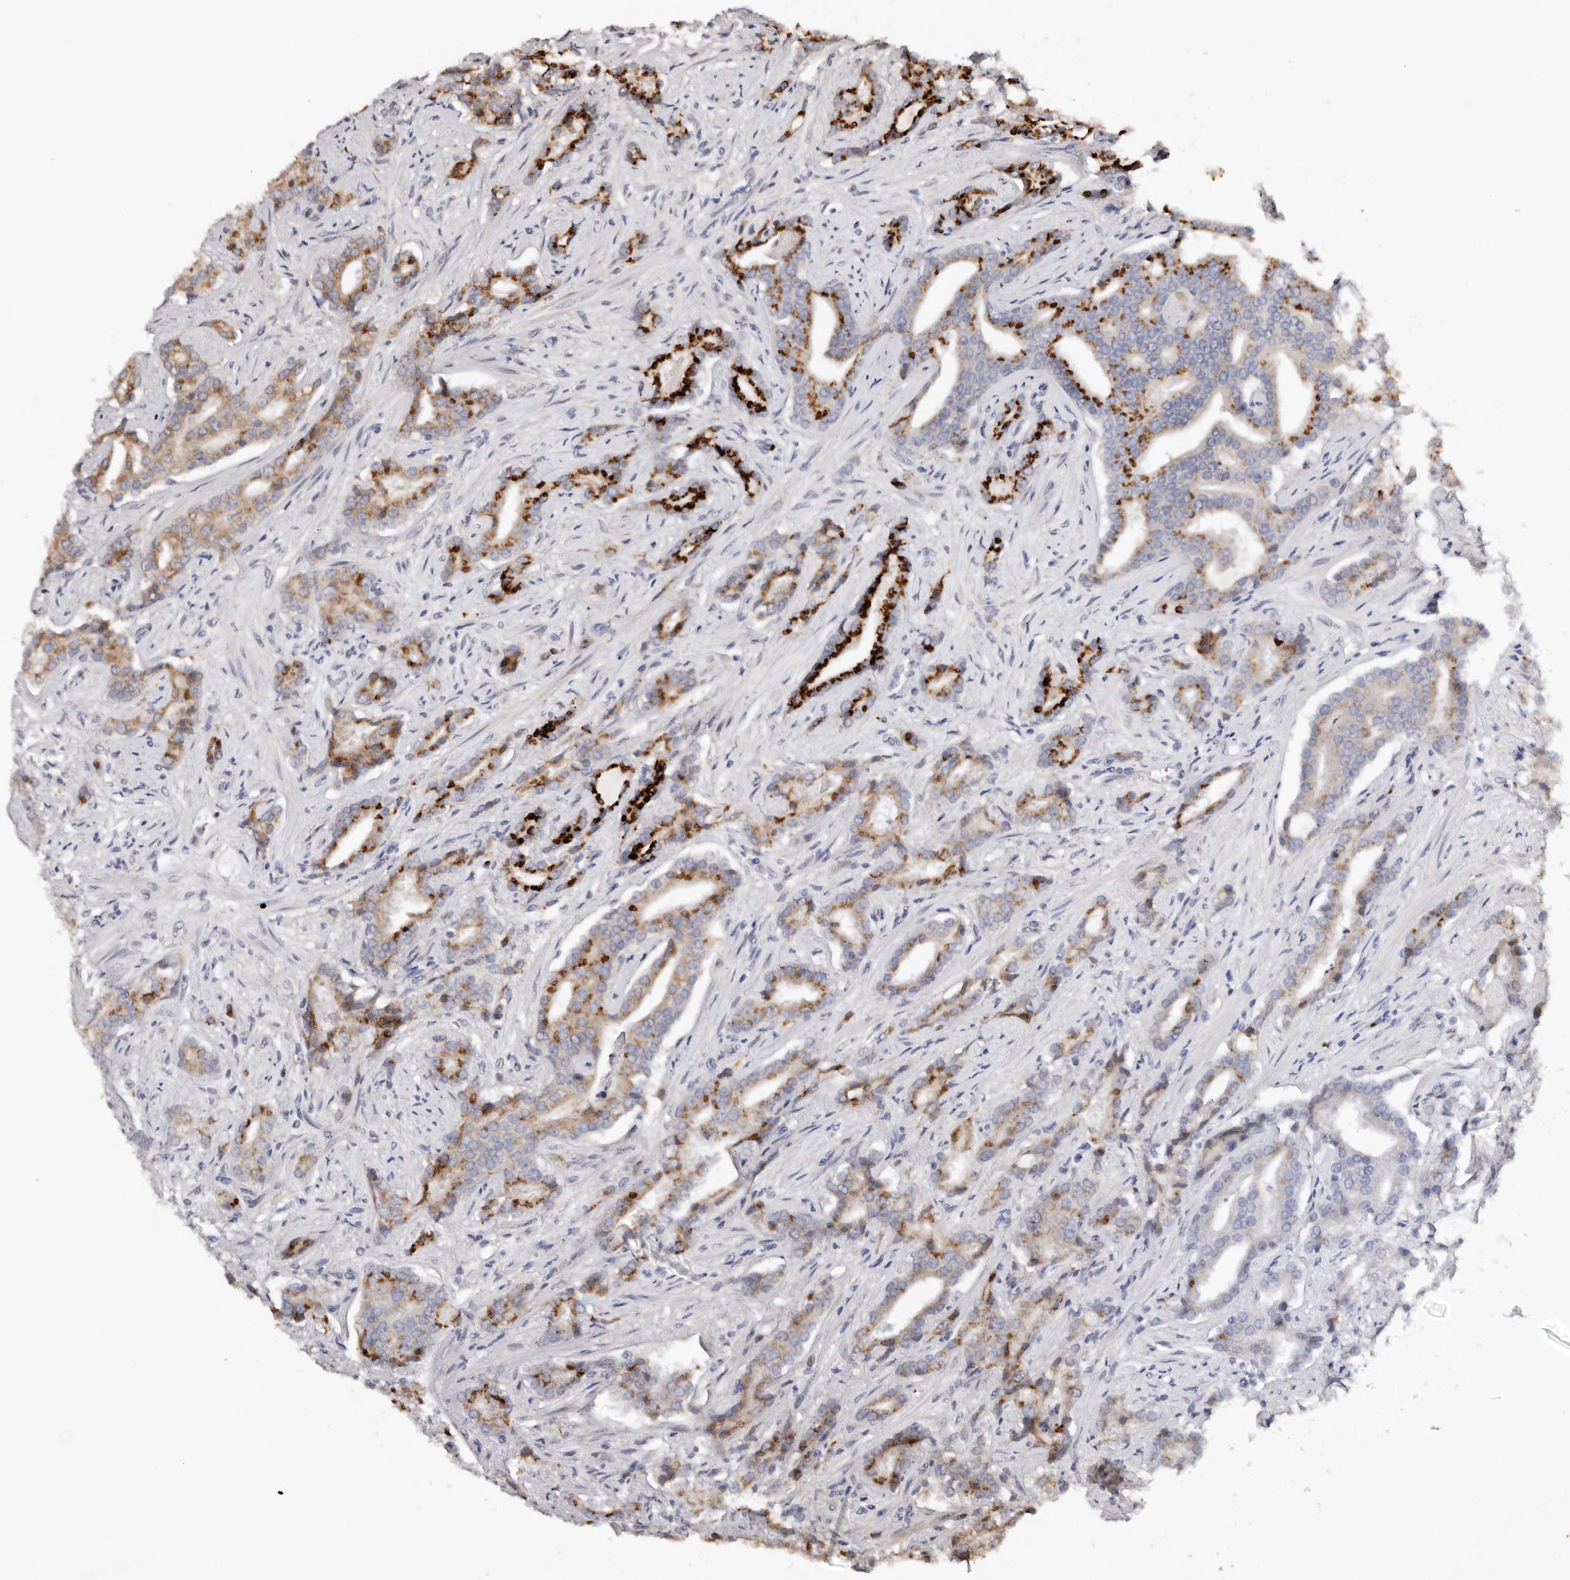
{"staining": {"intensity": "strong", "quantity": ">75%", "location": "cytoplasmic/membranous"}, "tissue": "prostate cancer", "cell_type": "Tumor cells", "image_type": "cancer", "snomed": [{"axis": "morphology", "description": "Adenocarcinoma, Low grade"}, {"axis": "topography", "description": "Prostate"}], "caption": "Protein staining of prostate cancer (low-grade adenocarcinoma) tissue exhibits strong cytoplasmic/membranous expression in about >75% of tumor cells. The staining was performed using DAB to visualize the protein expression in brown, while the nuclei were stained in blue with hematoxylin (Magnification: 20x).", "gene": "DACT2", "patient": {"sex": "male", "age": 67}}